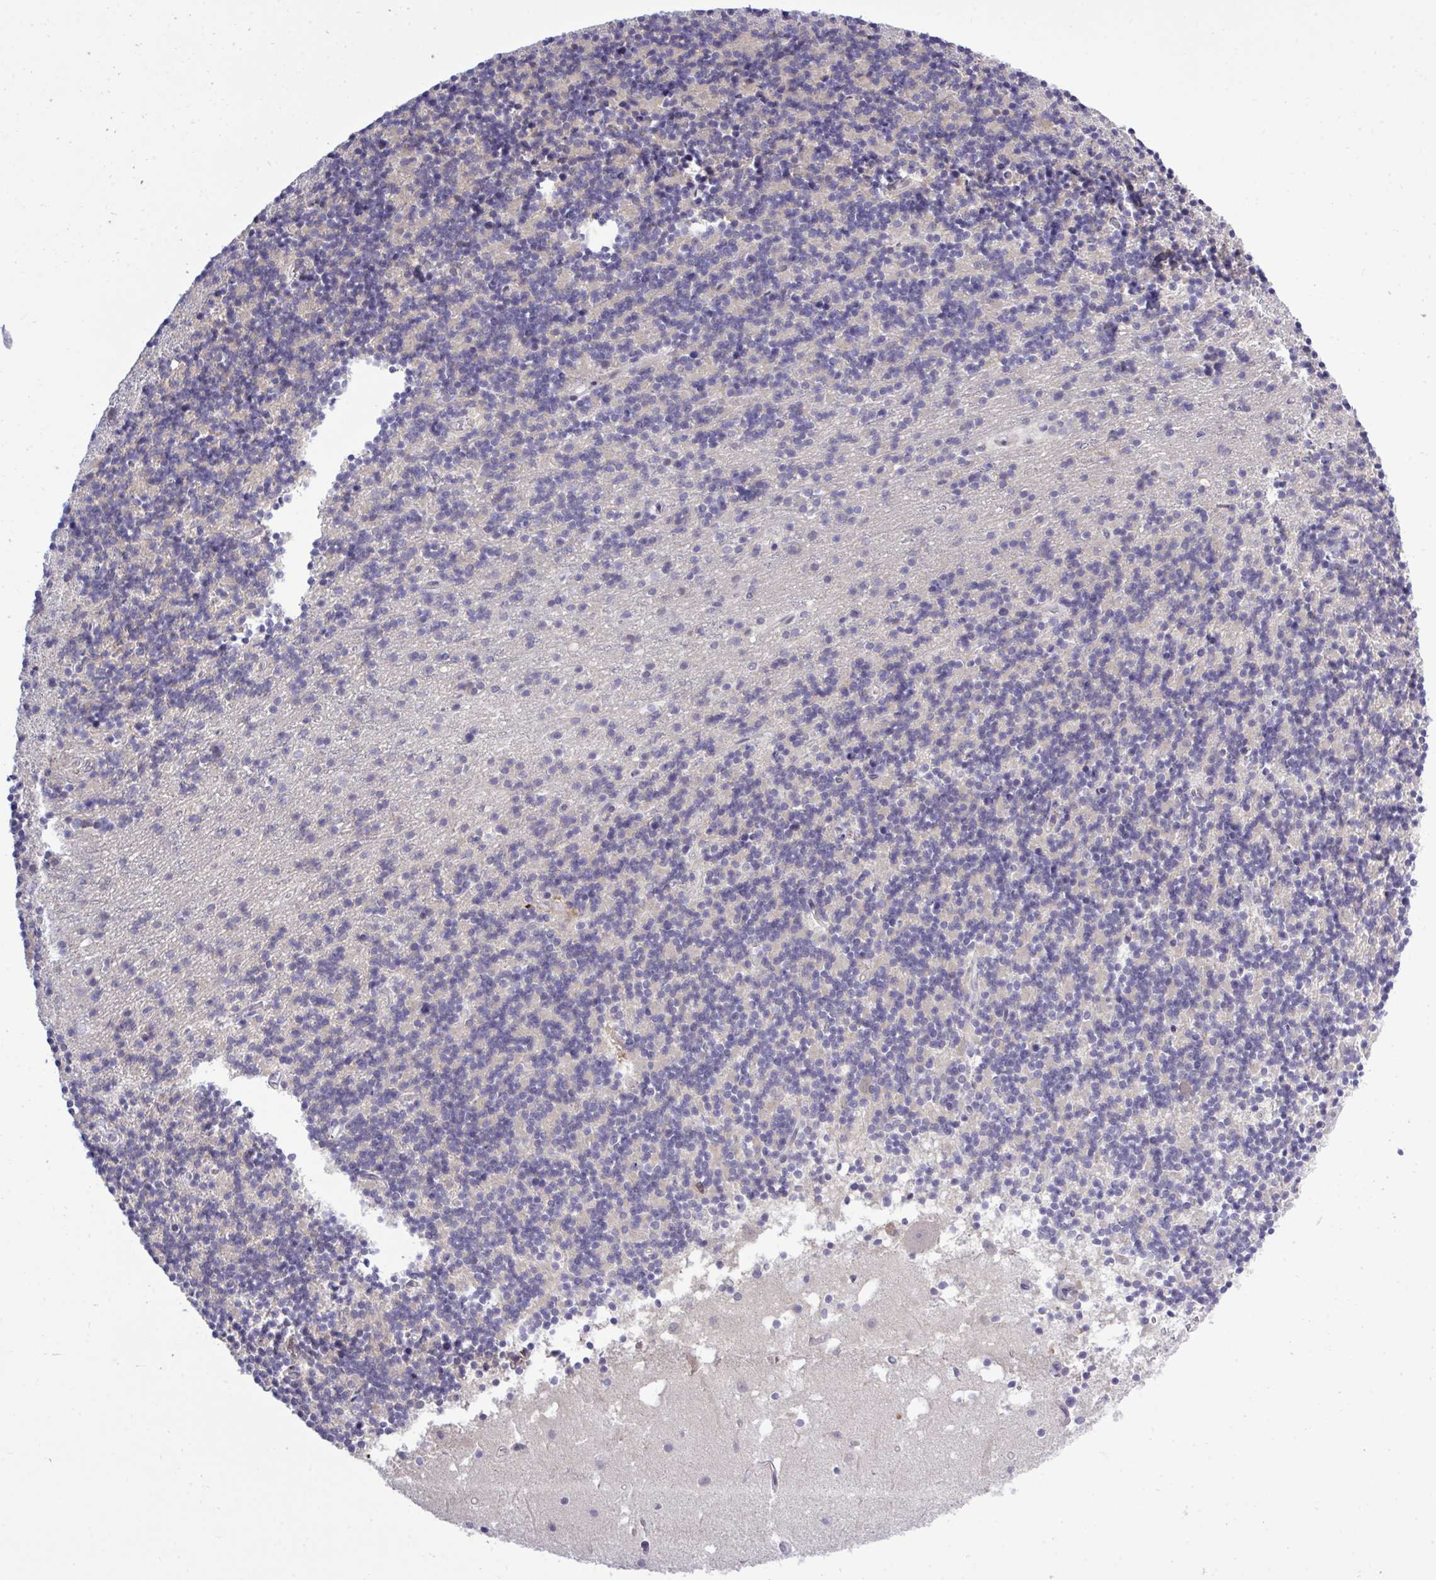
{"staining": {"intensity": "negative", "quantity": "none", "location": "none"}, "tissue": "cerebellum", "cell_type": "Cells in granular layer", "image_type": "normal", "snomed": [{"axis": "morphology", "description": "Normal tissue, NOS"}, {"axis": "topography", "description": "Cerebellum"}], "caption": "An IHC image of normal cerebellum is shown. There is no staining in cells in granular layer of cerebellum.", "gene": "ZNF444", "patient": {"sex": "male", "age": 54}}